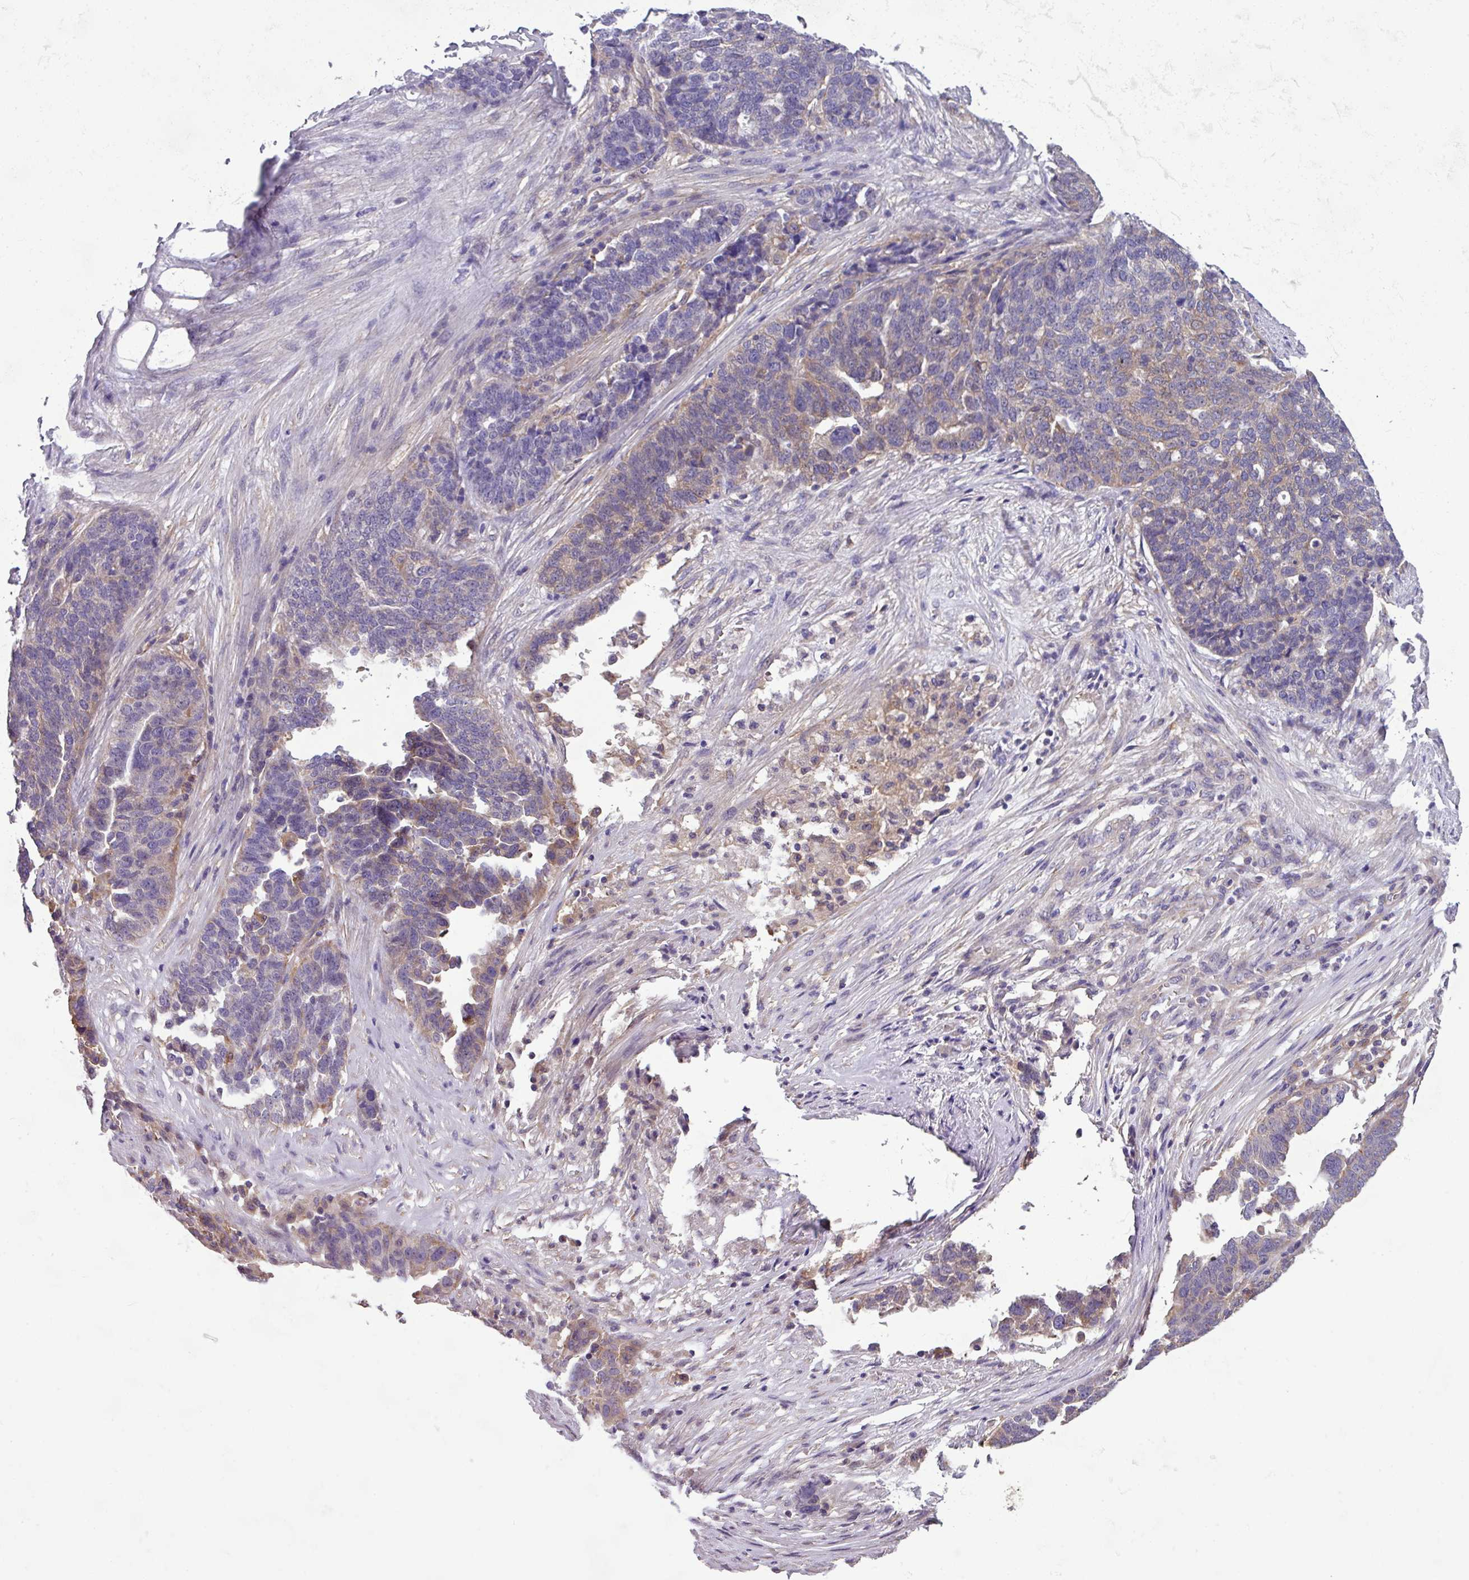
{"staining": {"intensity": "weak", "quantity": "<25%", "location": "cytoplasmic/membranous"}, "tissue": "ovarian cancer", "cell_type": "Tumor cells", "image_type": "cancer", "snomed": [{"axis": "morphology", "description": "Cystadenocarcinoma, serous, NOS"}, {"axis": "topography", "description": "Ovary"}], "caption": "High power microscopy micrograph of an immunohistochemistry (IHC) photomicrograph of ovarian serous cystadenocarcinoma, revealing no significant expression in tumor cells. (DAB IHC visualized using brightfield microscopy, high magnification).", "gene": "SLC23A2", "patient": {"sex": "female", "age": 59}}